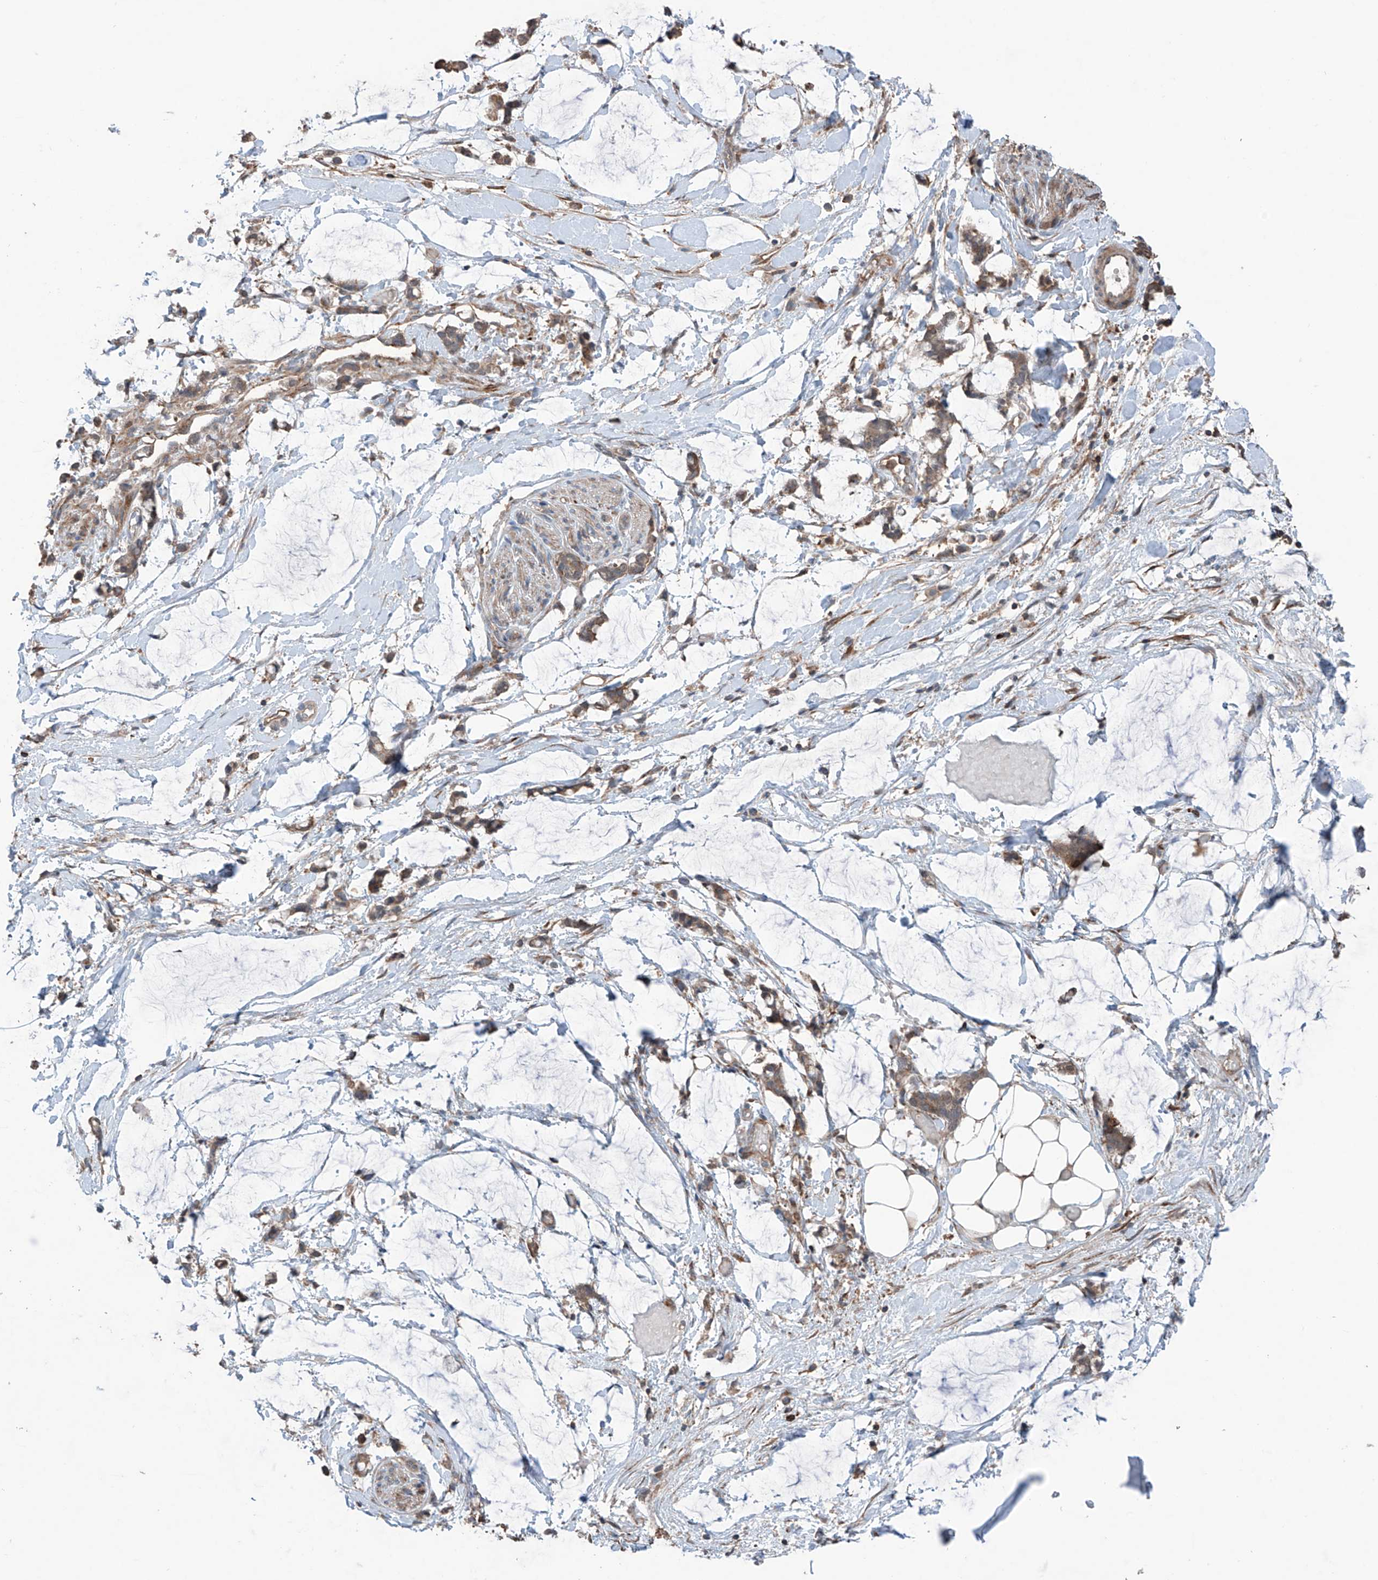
{"staining": {"intensity": "moderate", "quantity": ">75%", "location": "cytoplasmic/membranous"}, "tissue": "adipose tissue", "cell_type": "Adipocytes", "image_type": "normal", "snomed": [{"axis": "morphology", "description": "Normal tissue, NOS"}, {"axis": "morphology", "description": "Adenocarcinoma, NOS"}, {"axis": "topography", "description": "Colon"}, {"axis": "topography", "description": "Peripheral nerve tissue"}], "caption": "A high-resolution histopathology image shows immunohistochemistry (IHC) staining of normal adipose tissue, which demonstrates moderate cytoplasmic/membranous expression in about >75% of adipocytes. The staining was performed using DAB, with brown indicating positive protein expression. Nuclei are stained blue with hematoxylin.", "gene": "SAMD3", "patient": {"sex": "male", "age": 14}}